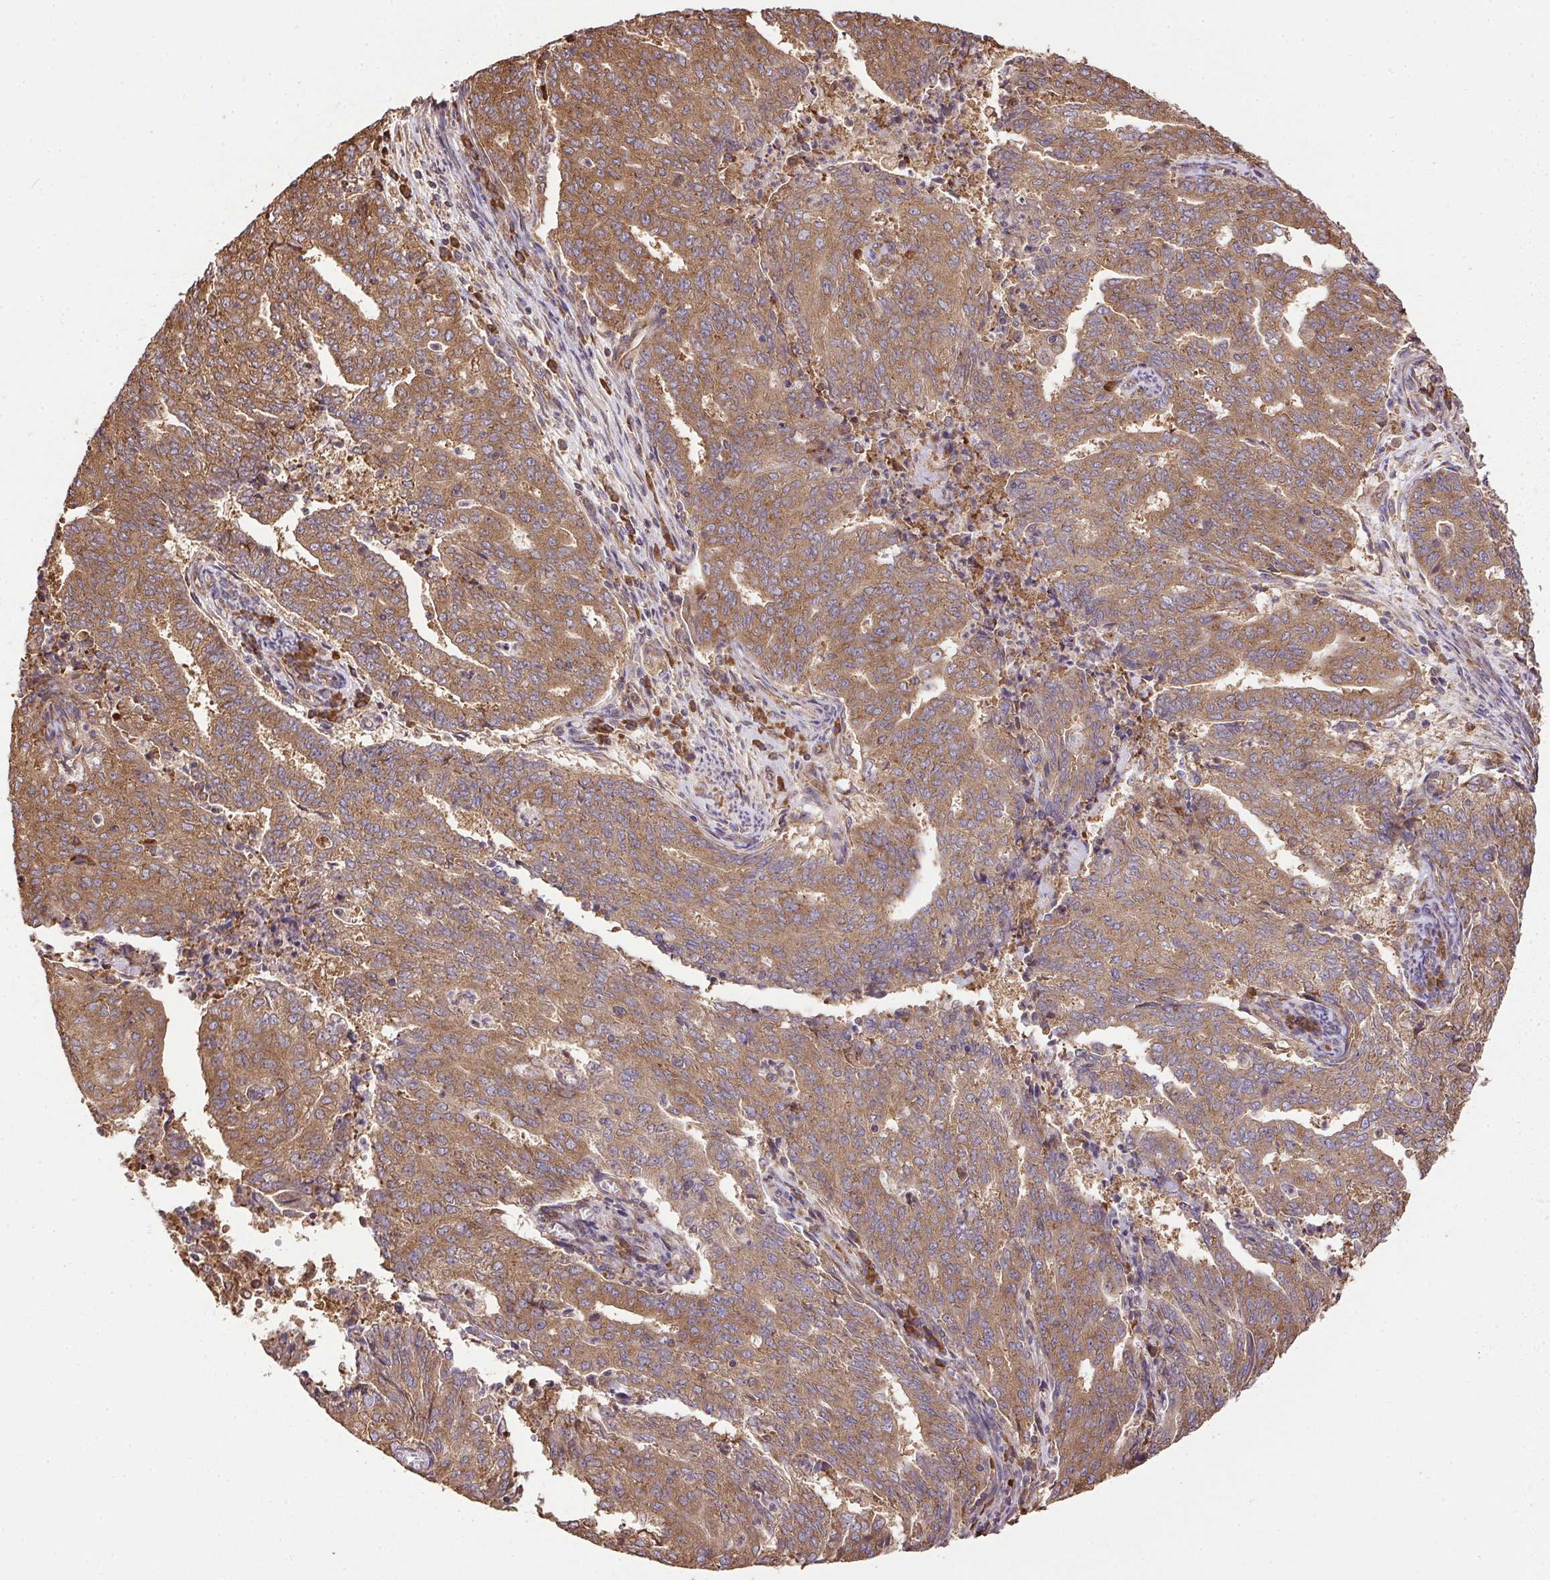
{"staining": {"intensity": "moderate", "quantity": ">75%", "location": "cytoplasmic/membranous"}, "tissue": "endometrial cancer", "cell_type": "Tumor cells", "image_type": "cancer", "snomed": [{"axis": "morphology", "description": "Adenocarcinoma, NOS"}, {"axis": "topography", "description": "Endometrium"}], "caption": "This micrograph shows endometrial cancer (adenocarcinoma) stained with immunohistochemistry to label a protein in brown. The cytoplasmic/membranous of tumor cells show moderate positivity for the protein. Nuclei are counter-stained blue.", "gene": "EIF2S1", "patient": {"sex": "female", "age": 82}}